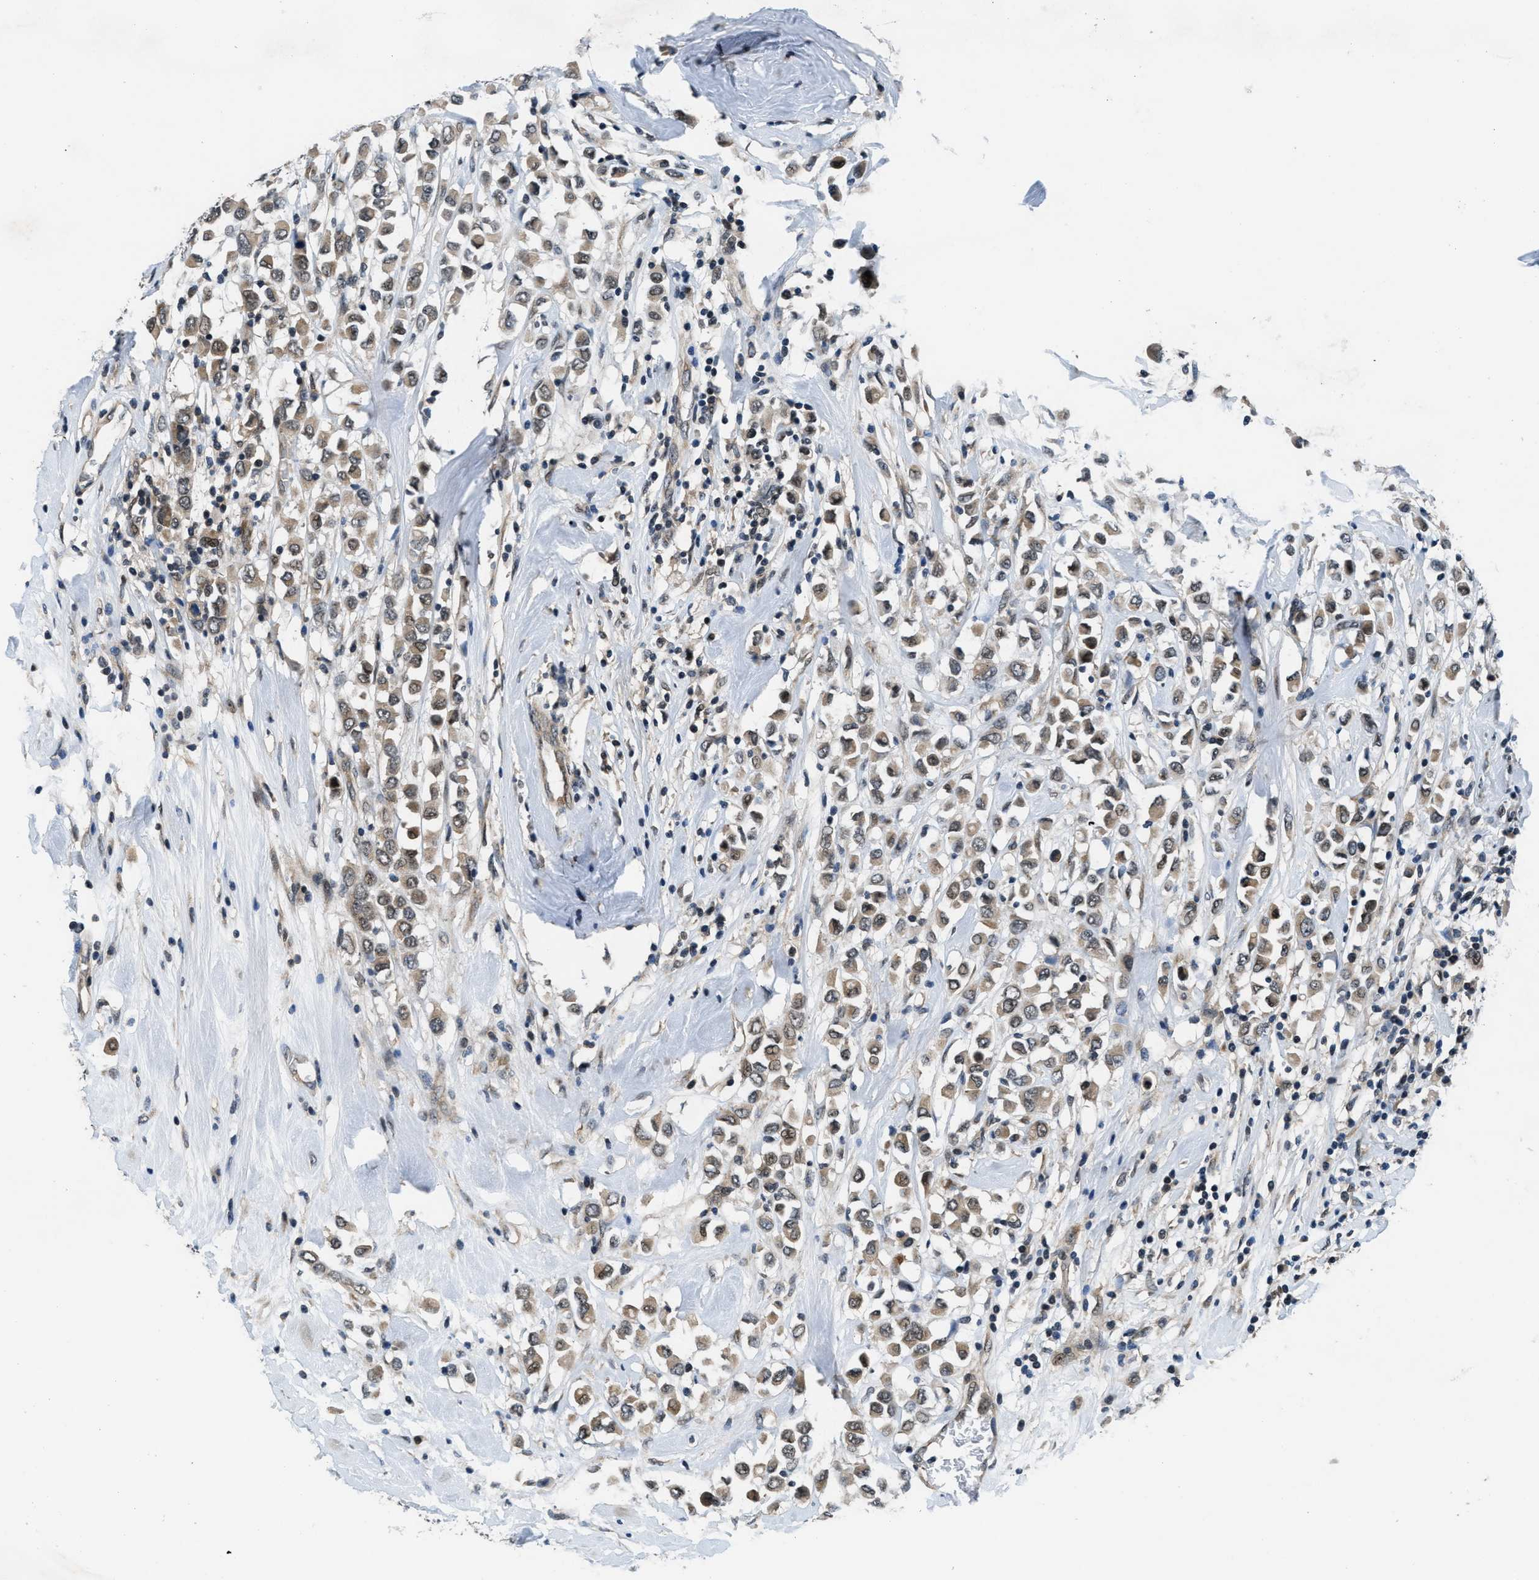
{"staining": {"intensity": "moderate", "quantity": ">75%", "location": "cytoplasmic/membranous,nuclear"}, "tissue": "breast cancer", "cell_type": "Tumor cells", "image_type": "cancer", "snomed": [{"axis": "morphology", "description": "Duct carcinoma"}, {"axis": "topography", "description": "Breast"}], "caption": "Immunohistochemical staining of human breast invasive ductal carcinoma displays medium levels of moderate cytoplasmic/membranous and nuclear protein positivity in about >75% of tumor cells. (IHC, brightfield microscopy, high magnification).", "gene": "SETD5", "patient": {"sex": "female", "age": 61}}